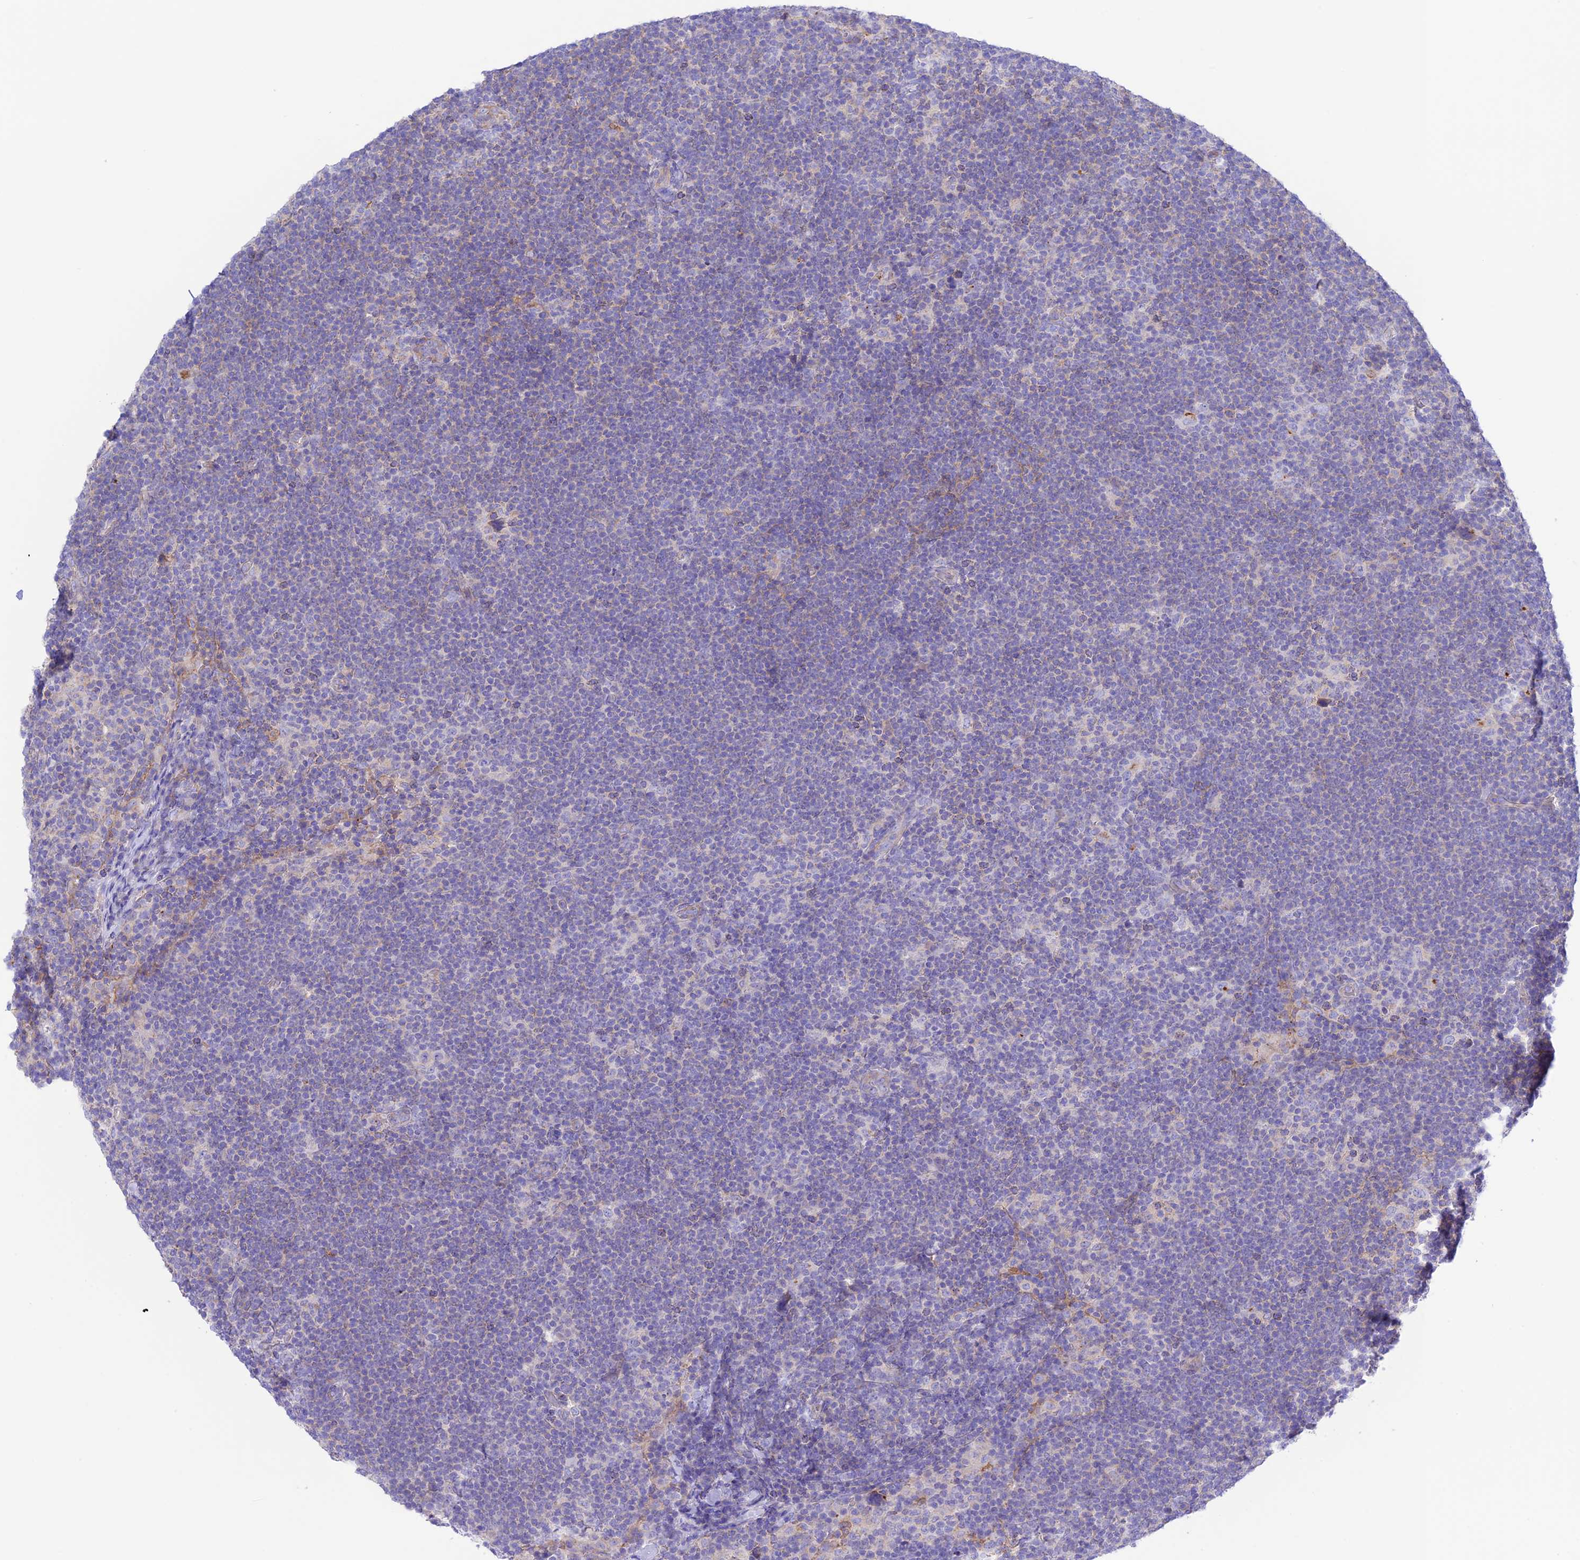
{"staining": {"intensity": "negative", "quantity": "none", "location": "none"}, "tissue": "lymphoma", "cell_type": "Tumor cells", "image_type": "cancer", "snomed": [{"axis": "morphology", "description": "Hodgkin's disease, NOS"}, {"axis": "topography", "description": "Lymph node"}], "caption": "IHC photomicrograph of human lymphoma stained for a protein (brown), which displays no staining in tumor cells.", "gene": "CHSY3", "patient": {"sex": "female", "age": 57}}